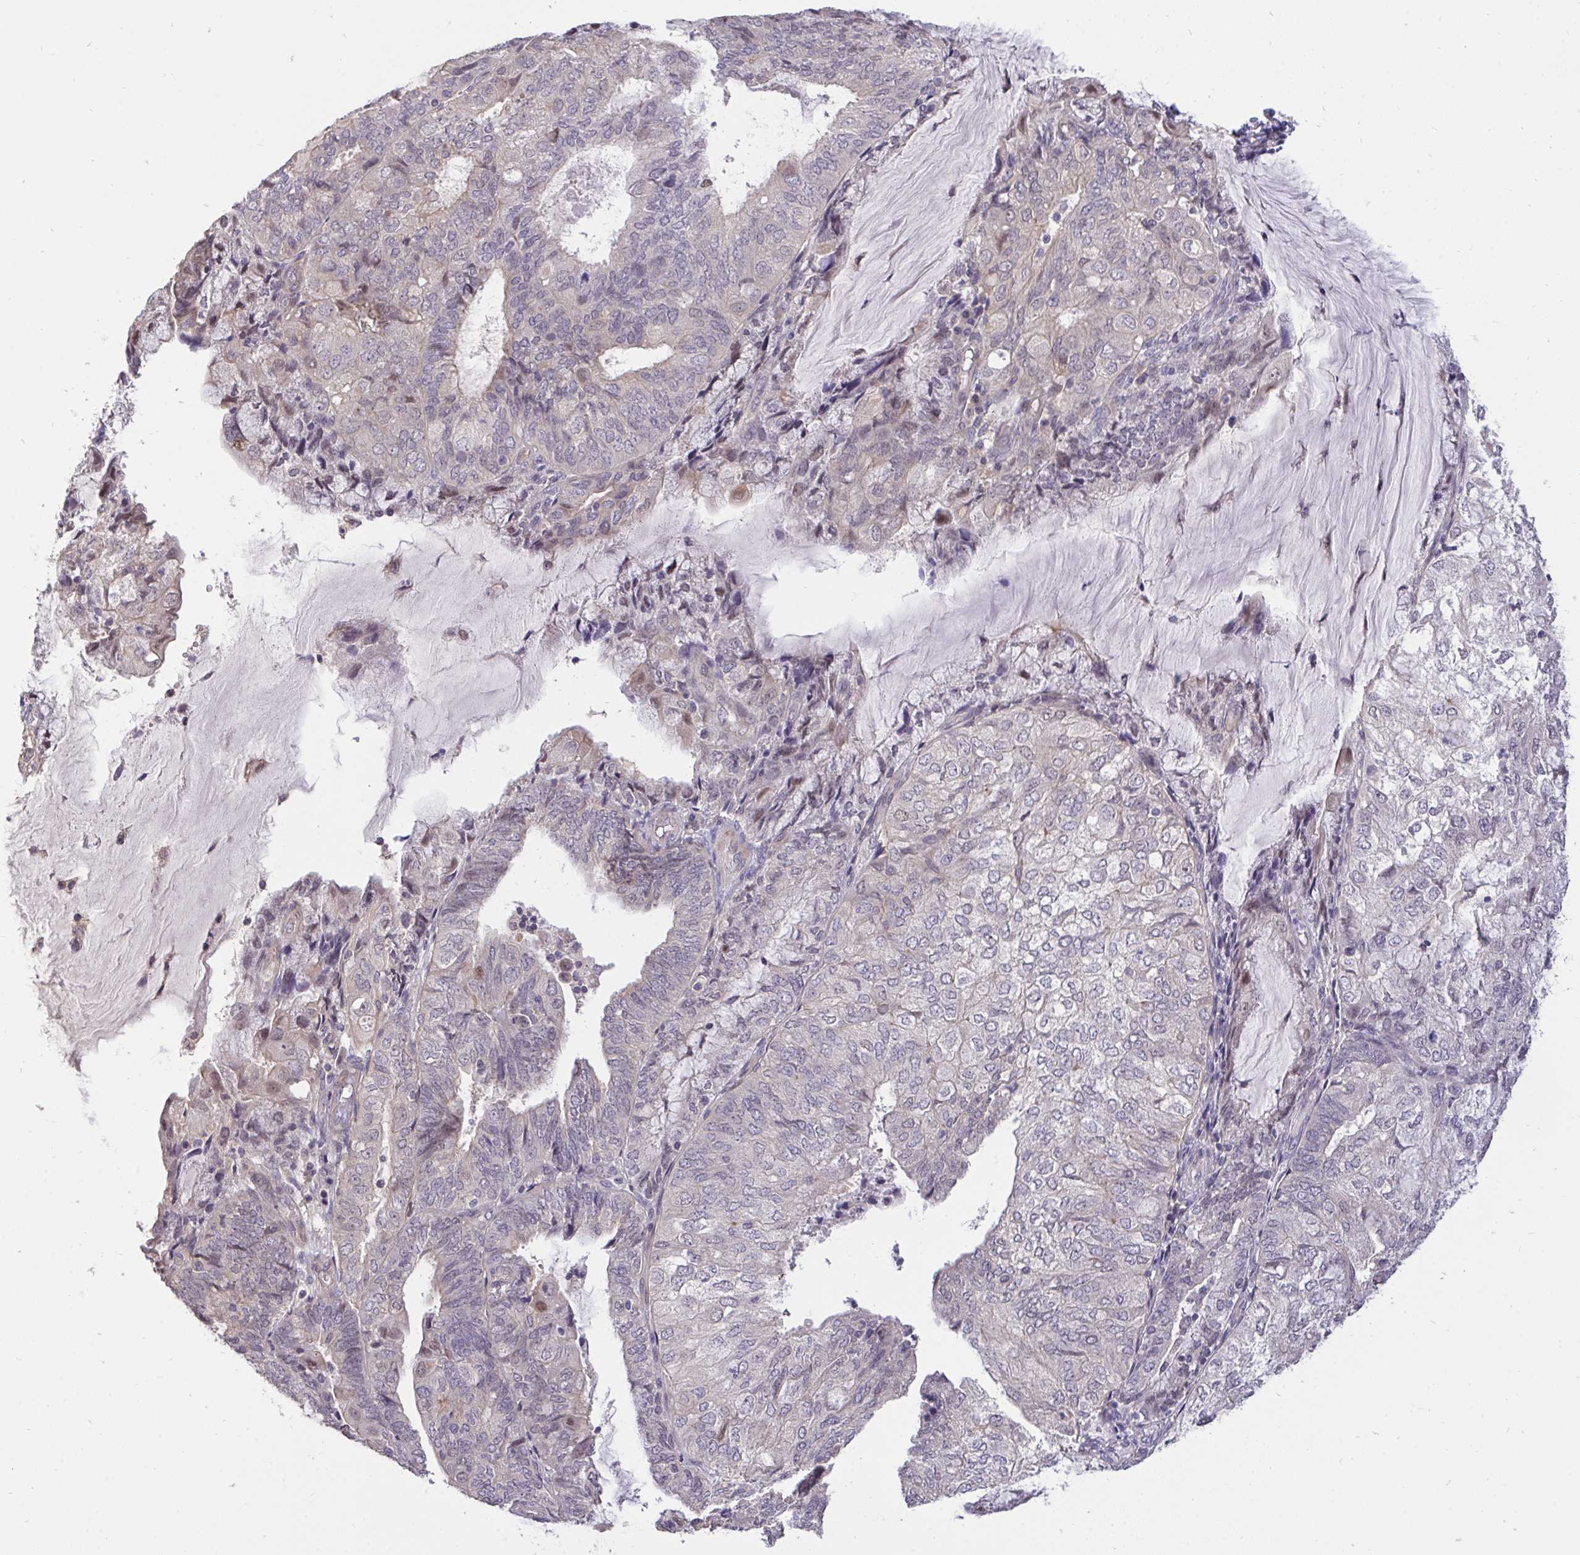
{"staining": {"intensity": "weak", "quantity": "<25%", "location": "nuclear"}, "tissue": "endometrial cancer", "cell_type": "Tumor cells", "image_type": "cancer", "snomed": [{"axis": "morphology", "description": "Adenocarcinoma, NOS"}, {"axis": "topography", "description": "Endometrium"}], "caption": "Endometrial cancer (adenocarcinoma) was stained to show a protein in brown. There is no significant expression in tumor cells. The staining was performed using DAB to visualize the protein expression in brown, while the nuclei were stained in blue with hematoxylin (Magnification: 20x).", "gene": "C19orf54", "patient": {"sex": "female", "age": 81}}